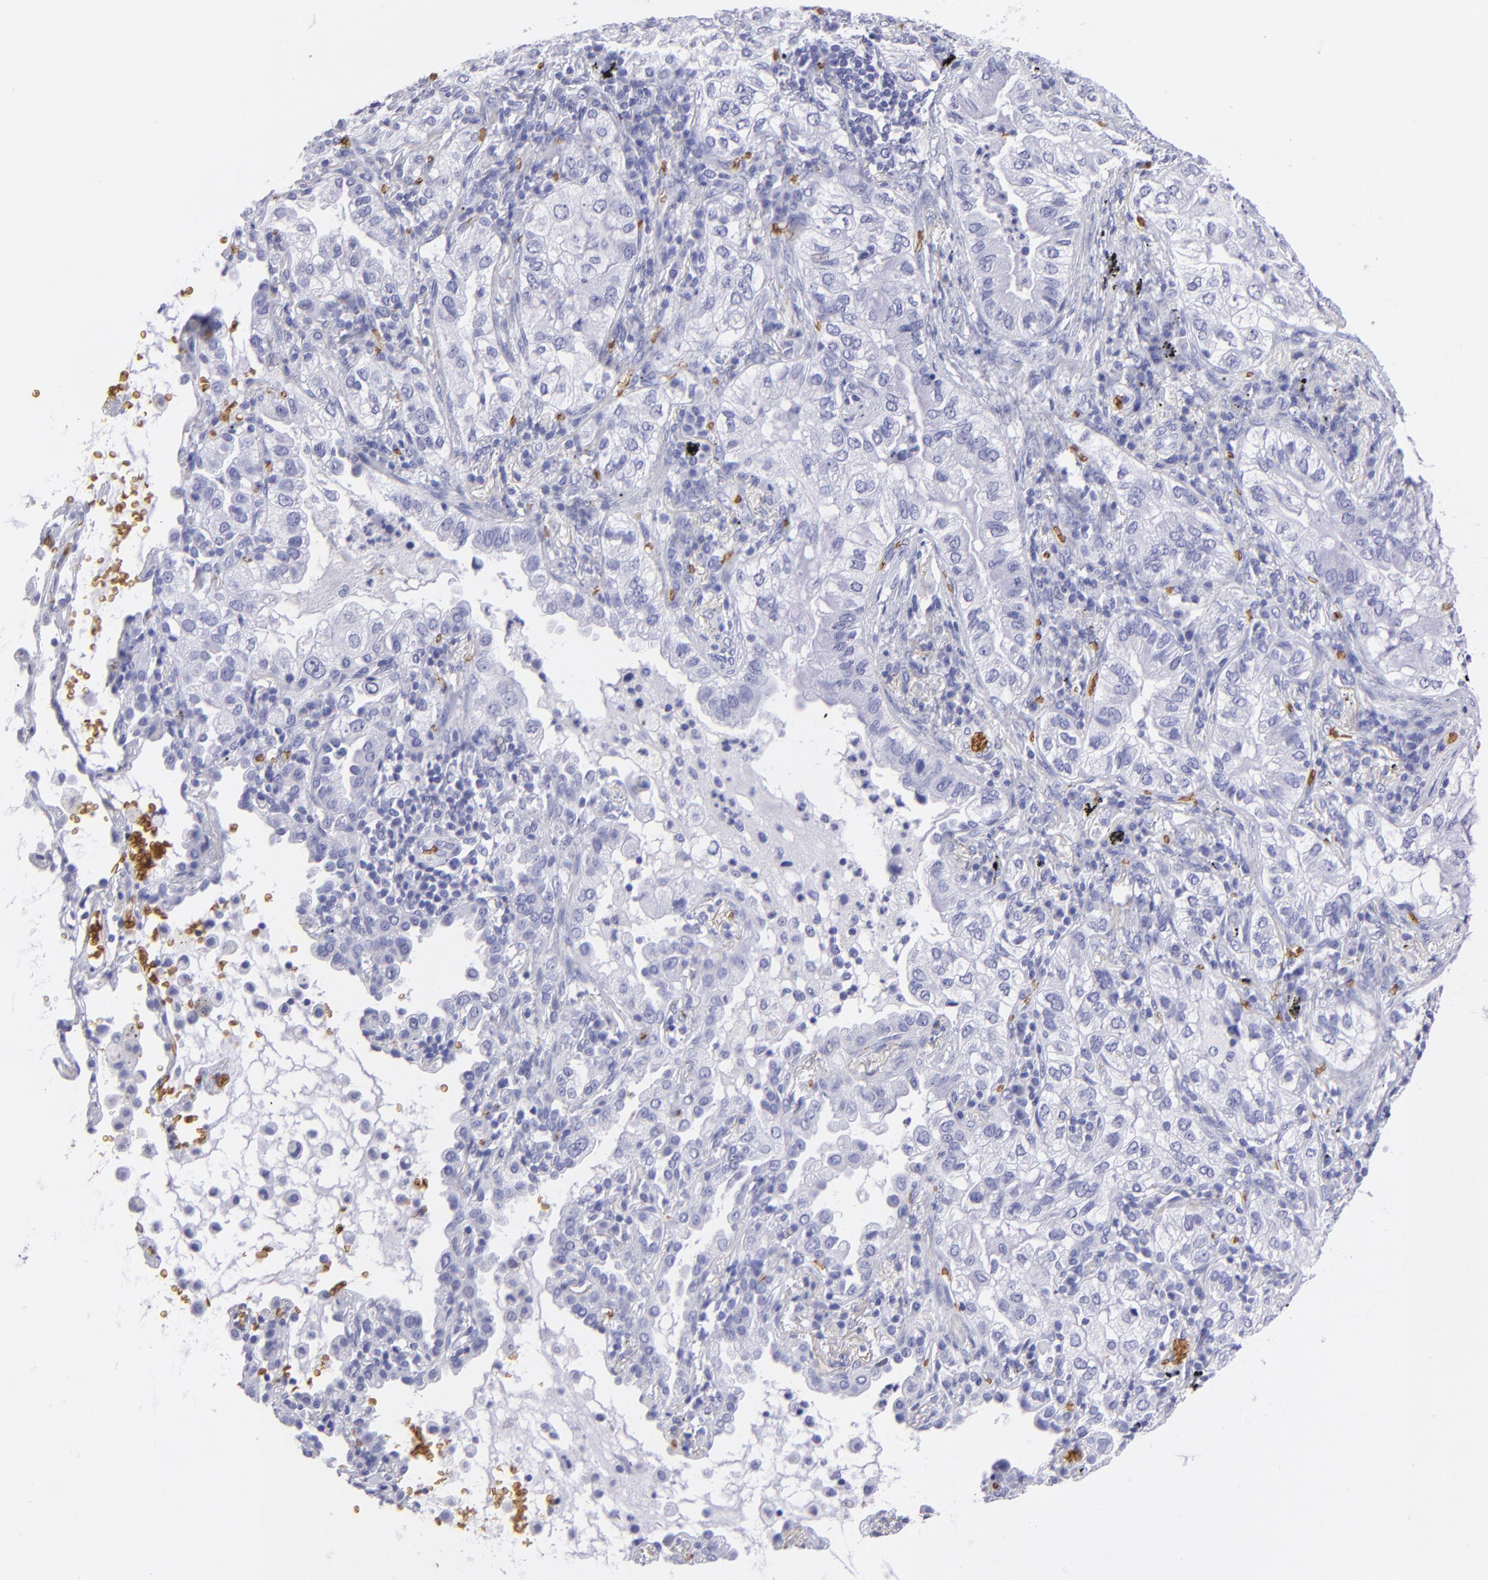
{"staining": {"intensity": "negative", "quantity": "none", "location": "none"}, "tissue": "lung cancer", "cell_type": "Tumor cells", "image_type": "cancer", "snomed": [{"axis": "morphology", "description": "Adenocarcinoma, NOS"}, {"axis": "topography", "description": "Lung"}], "caption": "Micrograph shows no significant protein positivity in tumor cells of lung cancer.", "gene": "GYPA", "patient": {"sex": "female", "age": 50}}